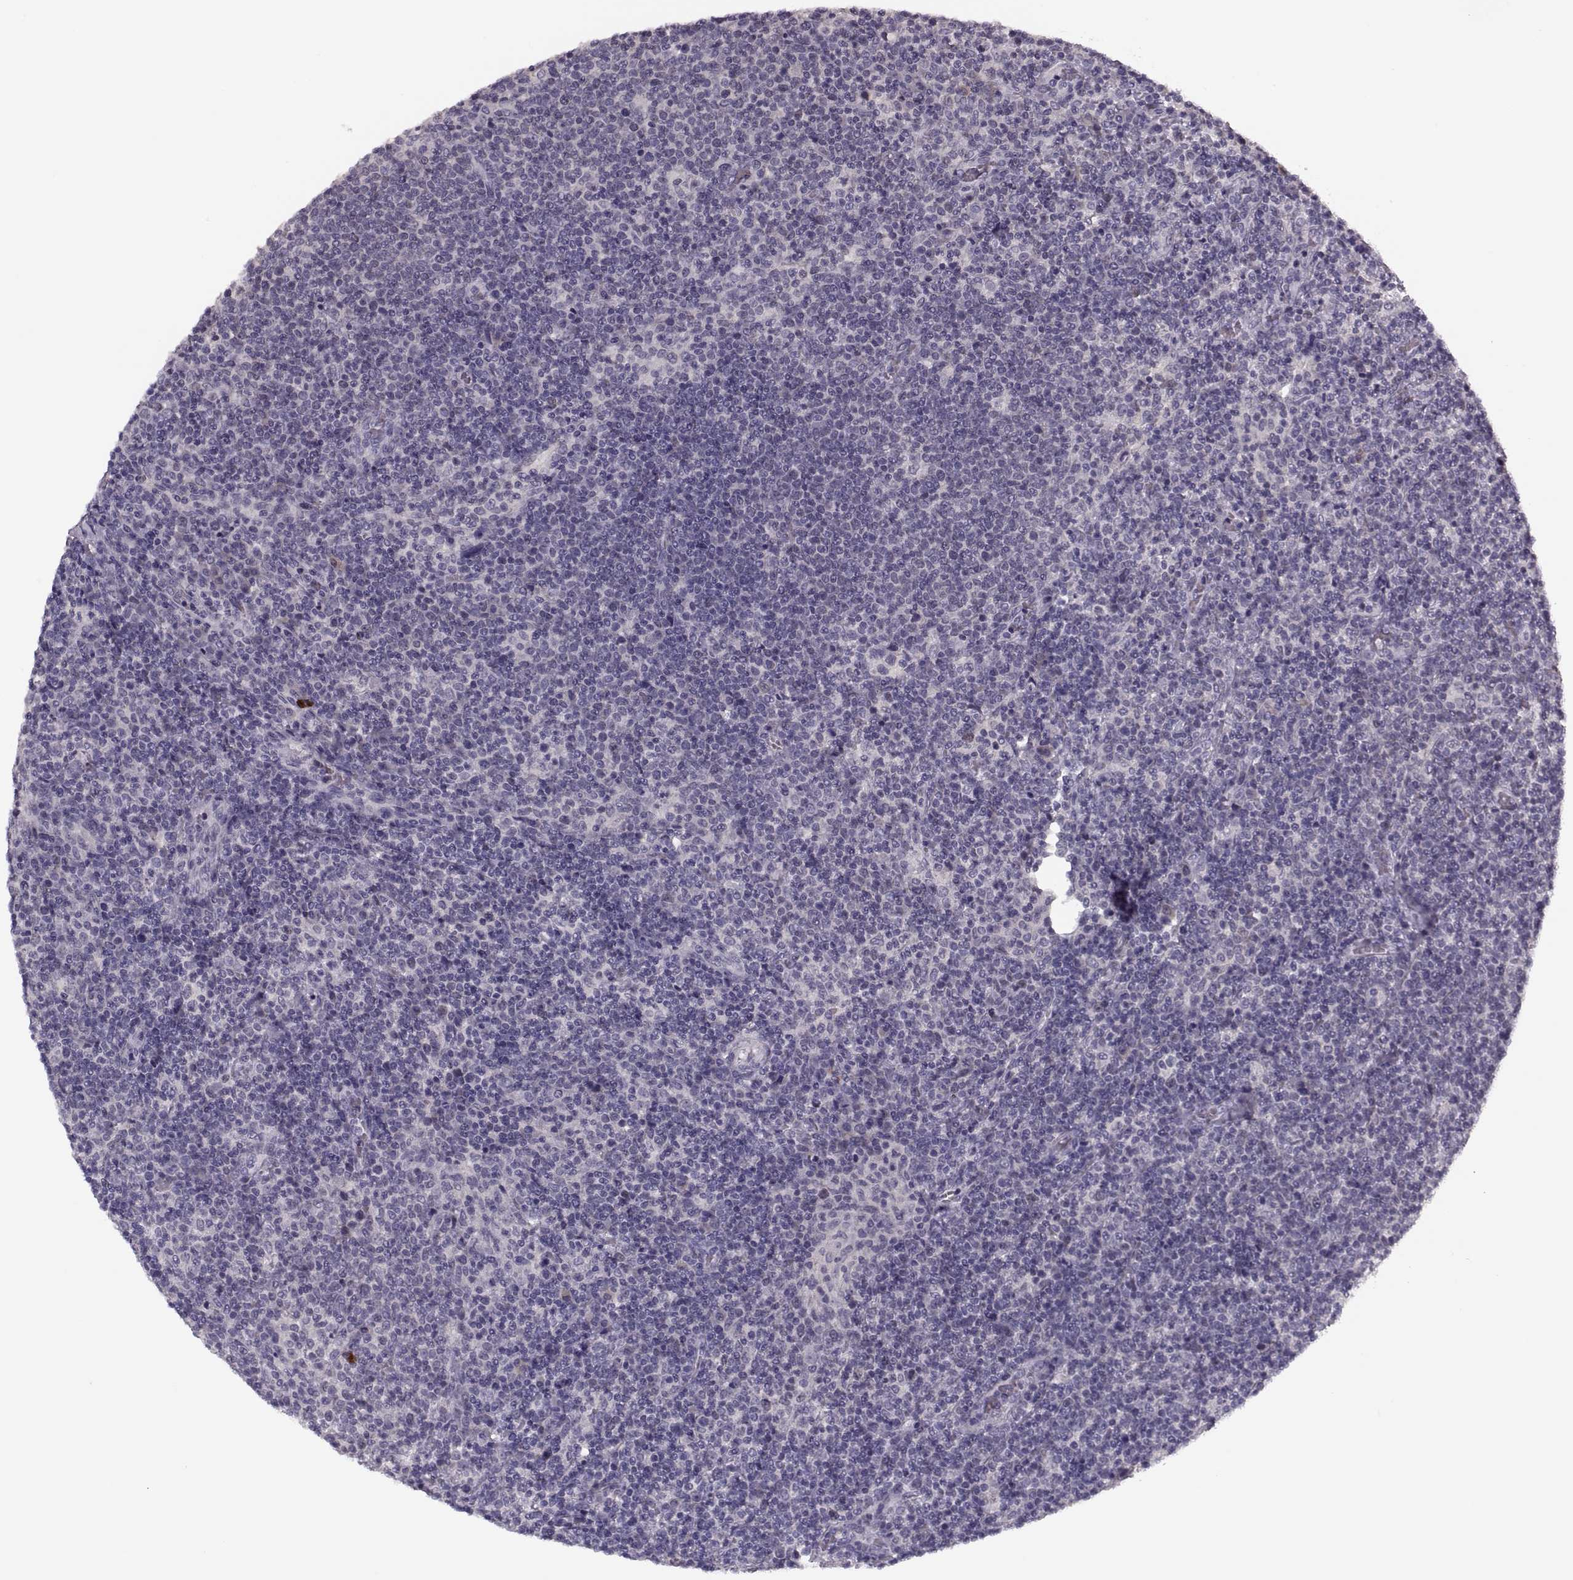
{"staining": {"intensity": "negative", "quantity": "none", "location": "none"}, "tissue": "lymphoma", "cell_type": "Tumor cells", "image_type": "cancer", "snomed": [{"axis": "morphology", "description": "Malignant lymphoma, non-Hodgkin's type, High grade"}, {"axis": "topography", "description": "Lymph node"}], "caption": "IHC histopathology image of neoplastic tissue: high-grade malignant lymphoma, non-Hodgkin's type stained with DAB (3,3'-diaminobenzidine) displays no significant protein expression in tumor cells.", "gene": "CACNA1F", "patient": {"sex": "male", "age": 61}}